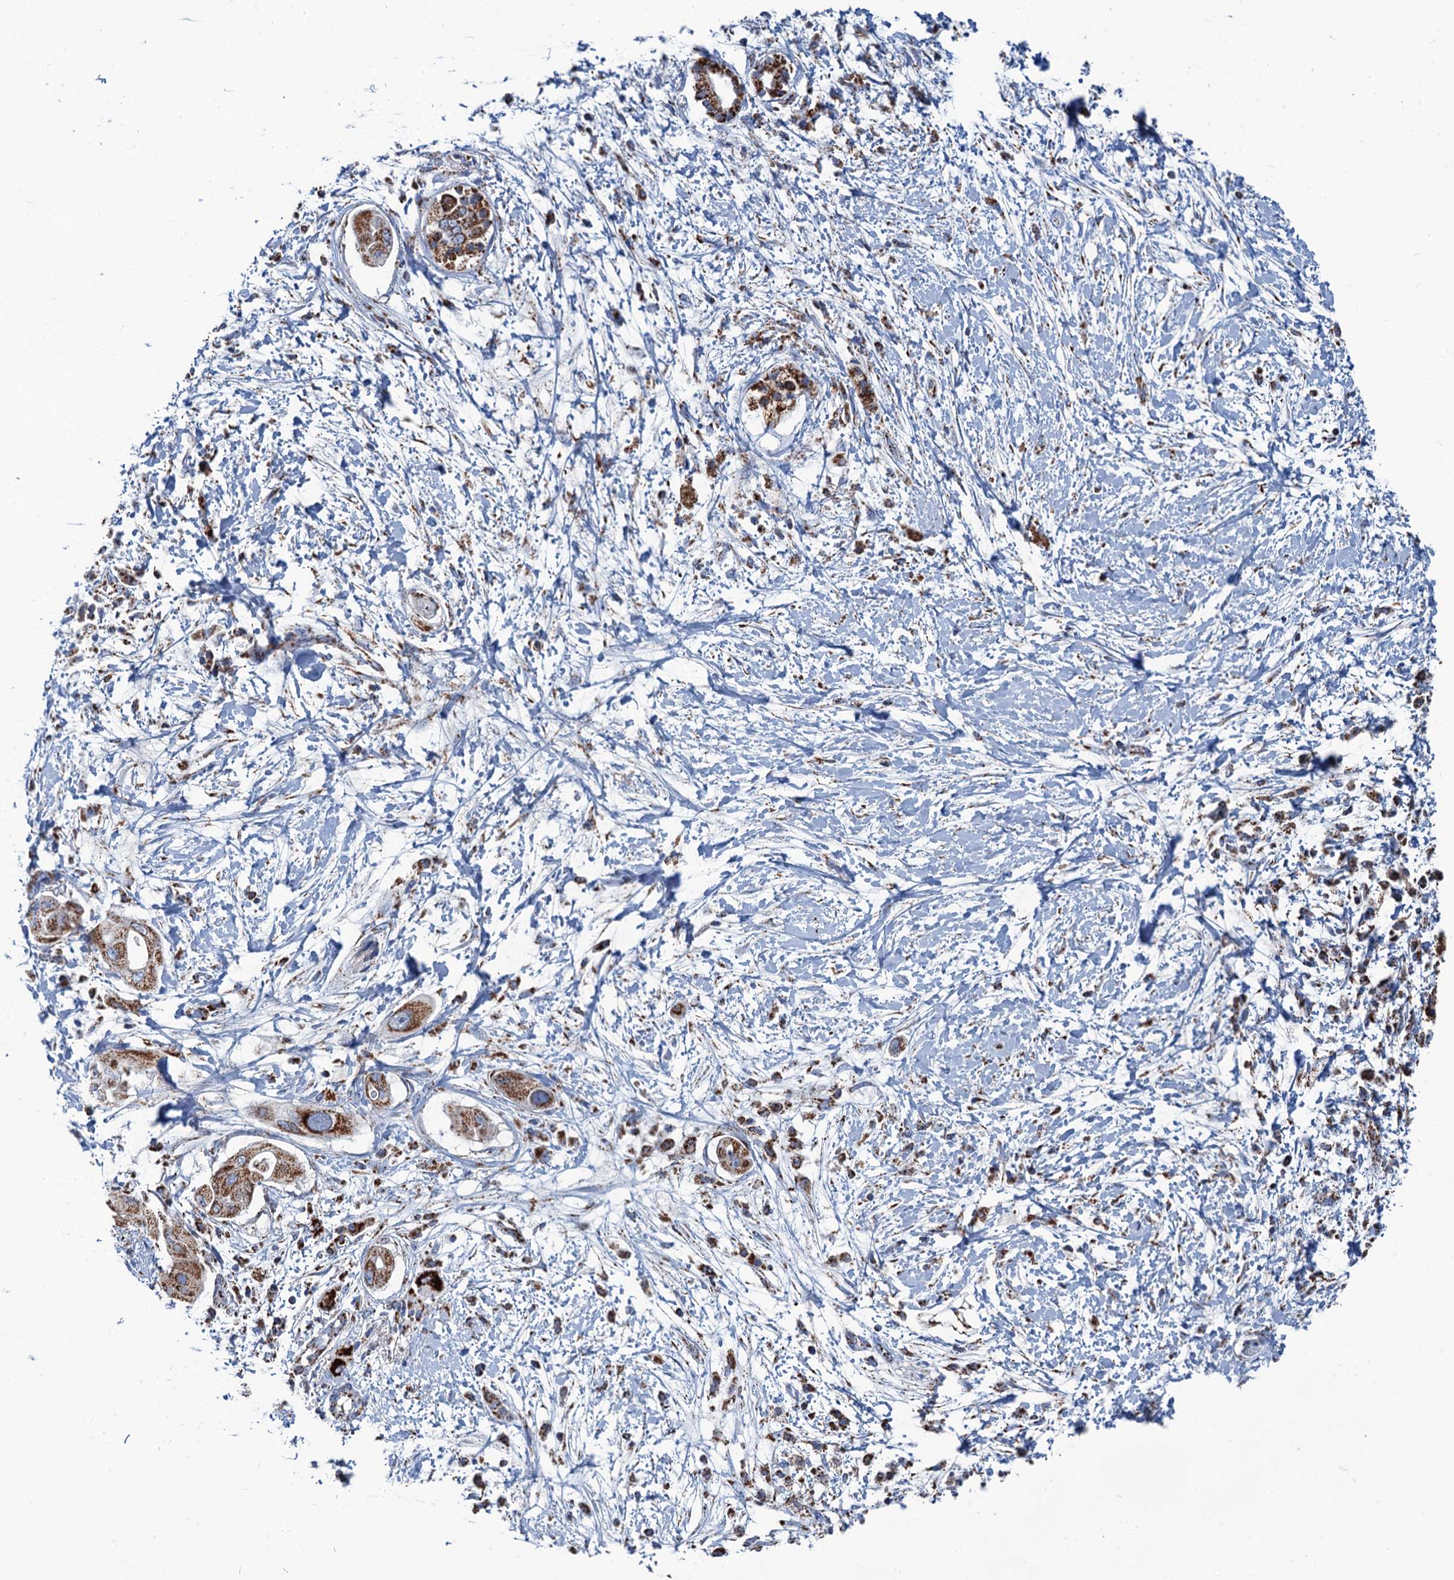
{"staining": {"intensity": "strong", "quantity": ">75%", "location": "cytoplasmic/membranous"}, "tissue": "pancreatic cancer", "cell_type": "Tumor cells", "image_type": "cancer", "snomed": [{"axis": "morphology", "description": "Adenocarcinoma, NOS"}, {"axis": "topography", "description": "Pancreas"}], "caption": "Tumor cells reveal high levels of strong cytoplasmic/membranous positivity in approximately >75% of cells in adenocarcinoma (pancreatic). (Stains: DAB in brown, nuclei in blue, Microscopy: brightfield microscopy at high magnification).", "gene": "IVD", "patient": {"sex": "male", "age": 68}}